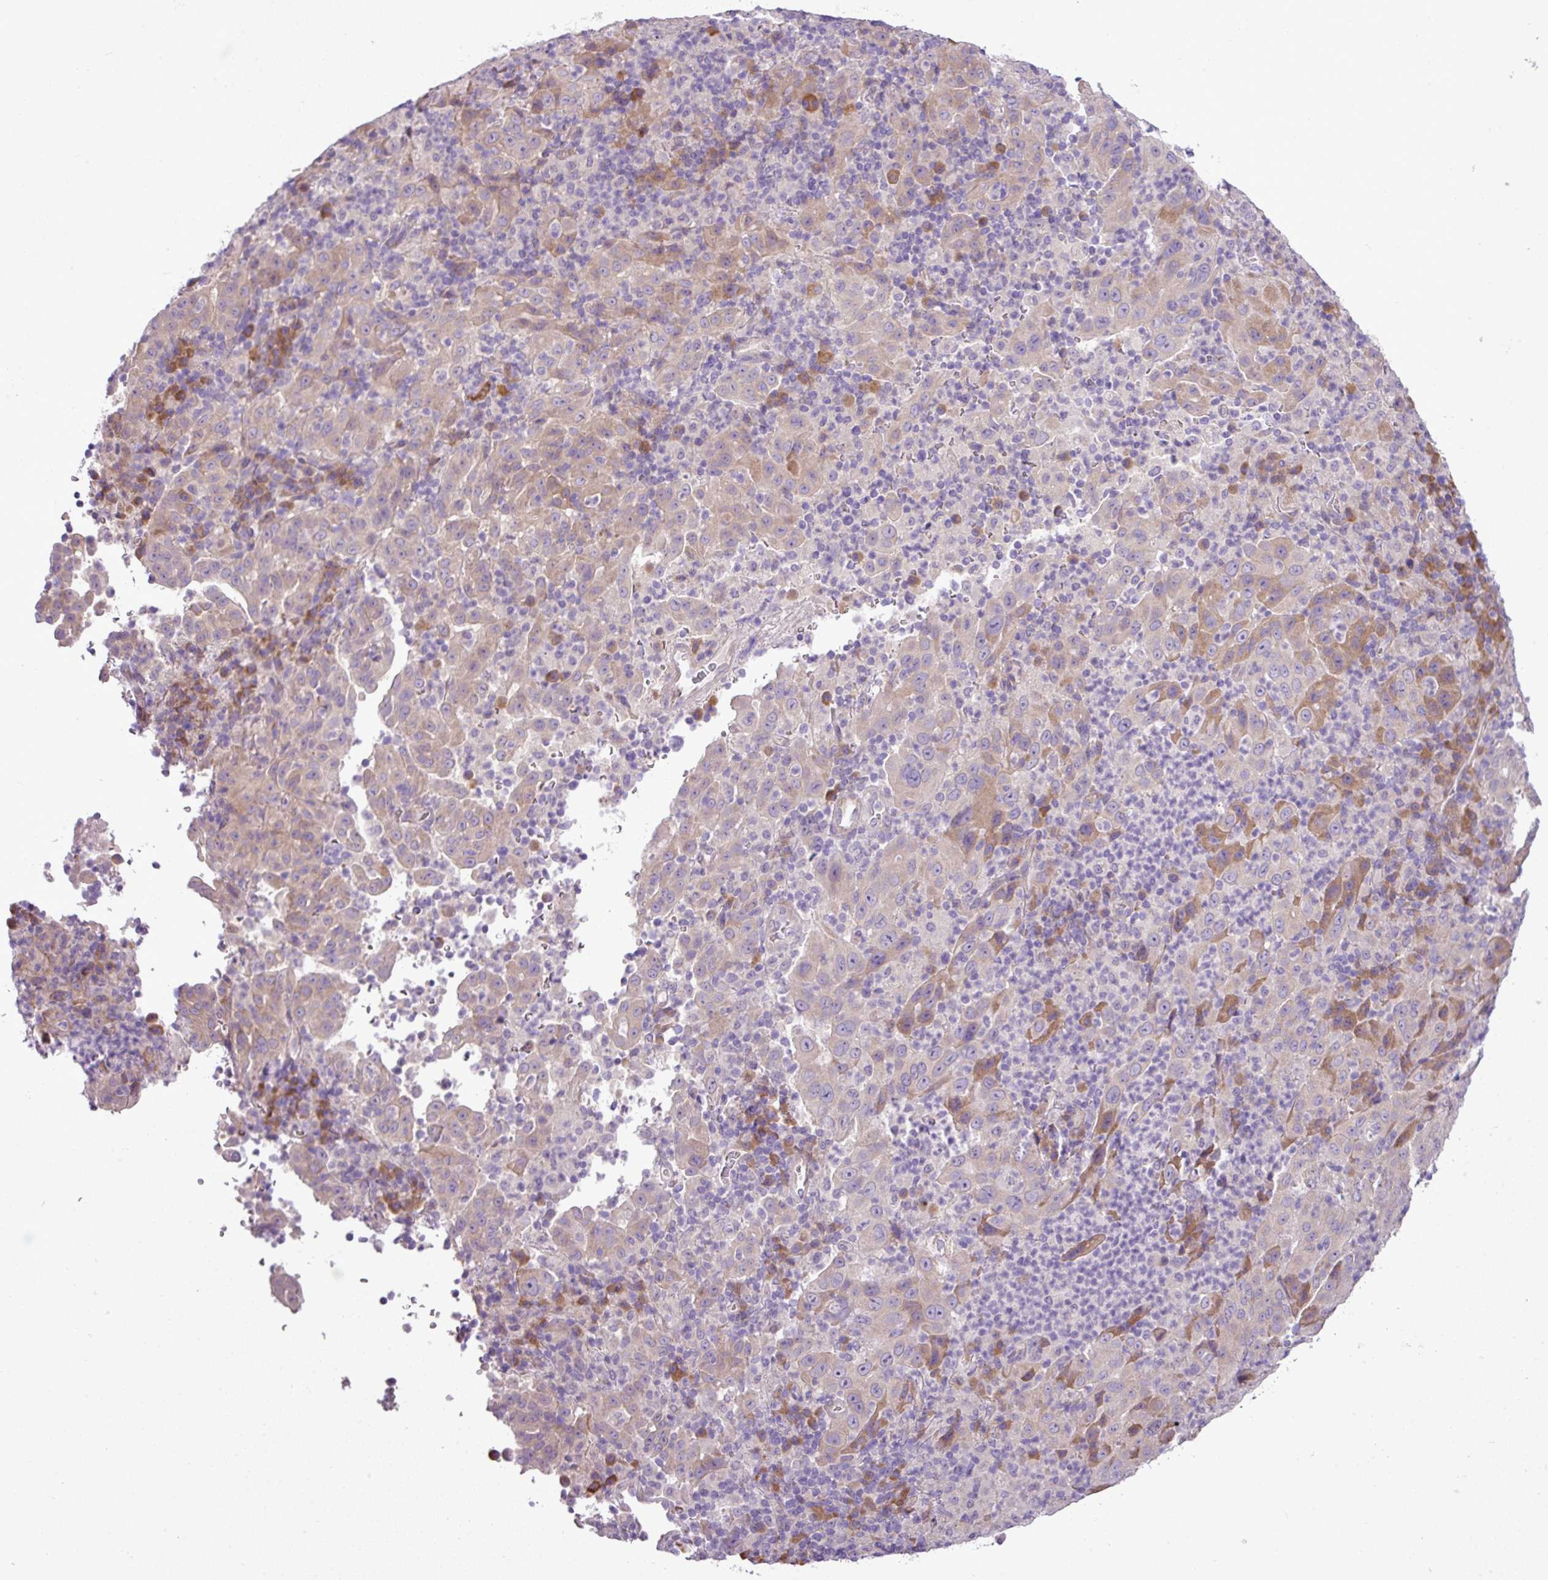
{"staining": {"intensity": "moderate", "quantity": "<25%", "location": "cytoplasmic/membranous"}, "tissue": "pancreatic cancer", "cell_type": "Tumor cells", "image_type": "cancer", "snomed": [{"axis": "morphology", "description": "Adenocarcinoma, NOS"}, {"axis": "topography", "description": "Pancreas"}], "caption": "A brown stain shows moderate cytoplasmic/membranous positivity of a protein in human pancreatic cancer (adenocarcinoma) tumor cells. (DAB = brown stain, brightfield microscopy at high magnification).", "gene": "MOCS3", "patient": {"sex": "male", "age": 63}}